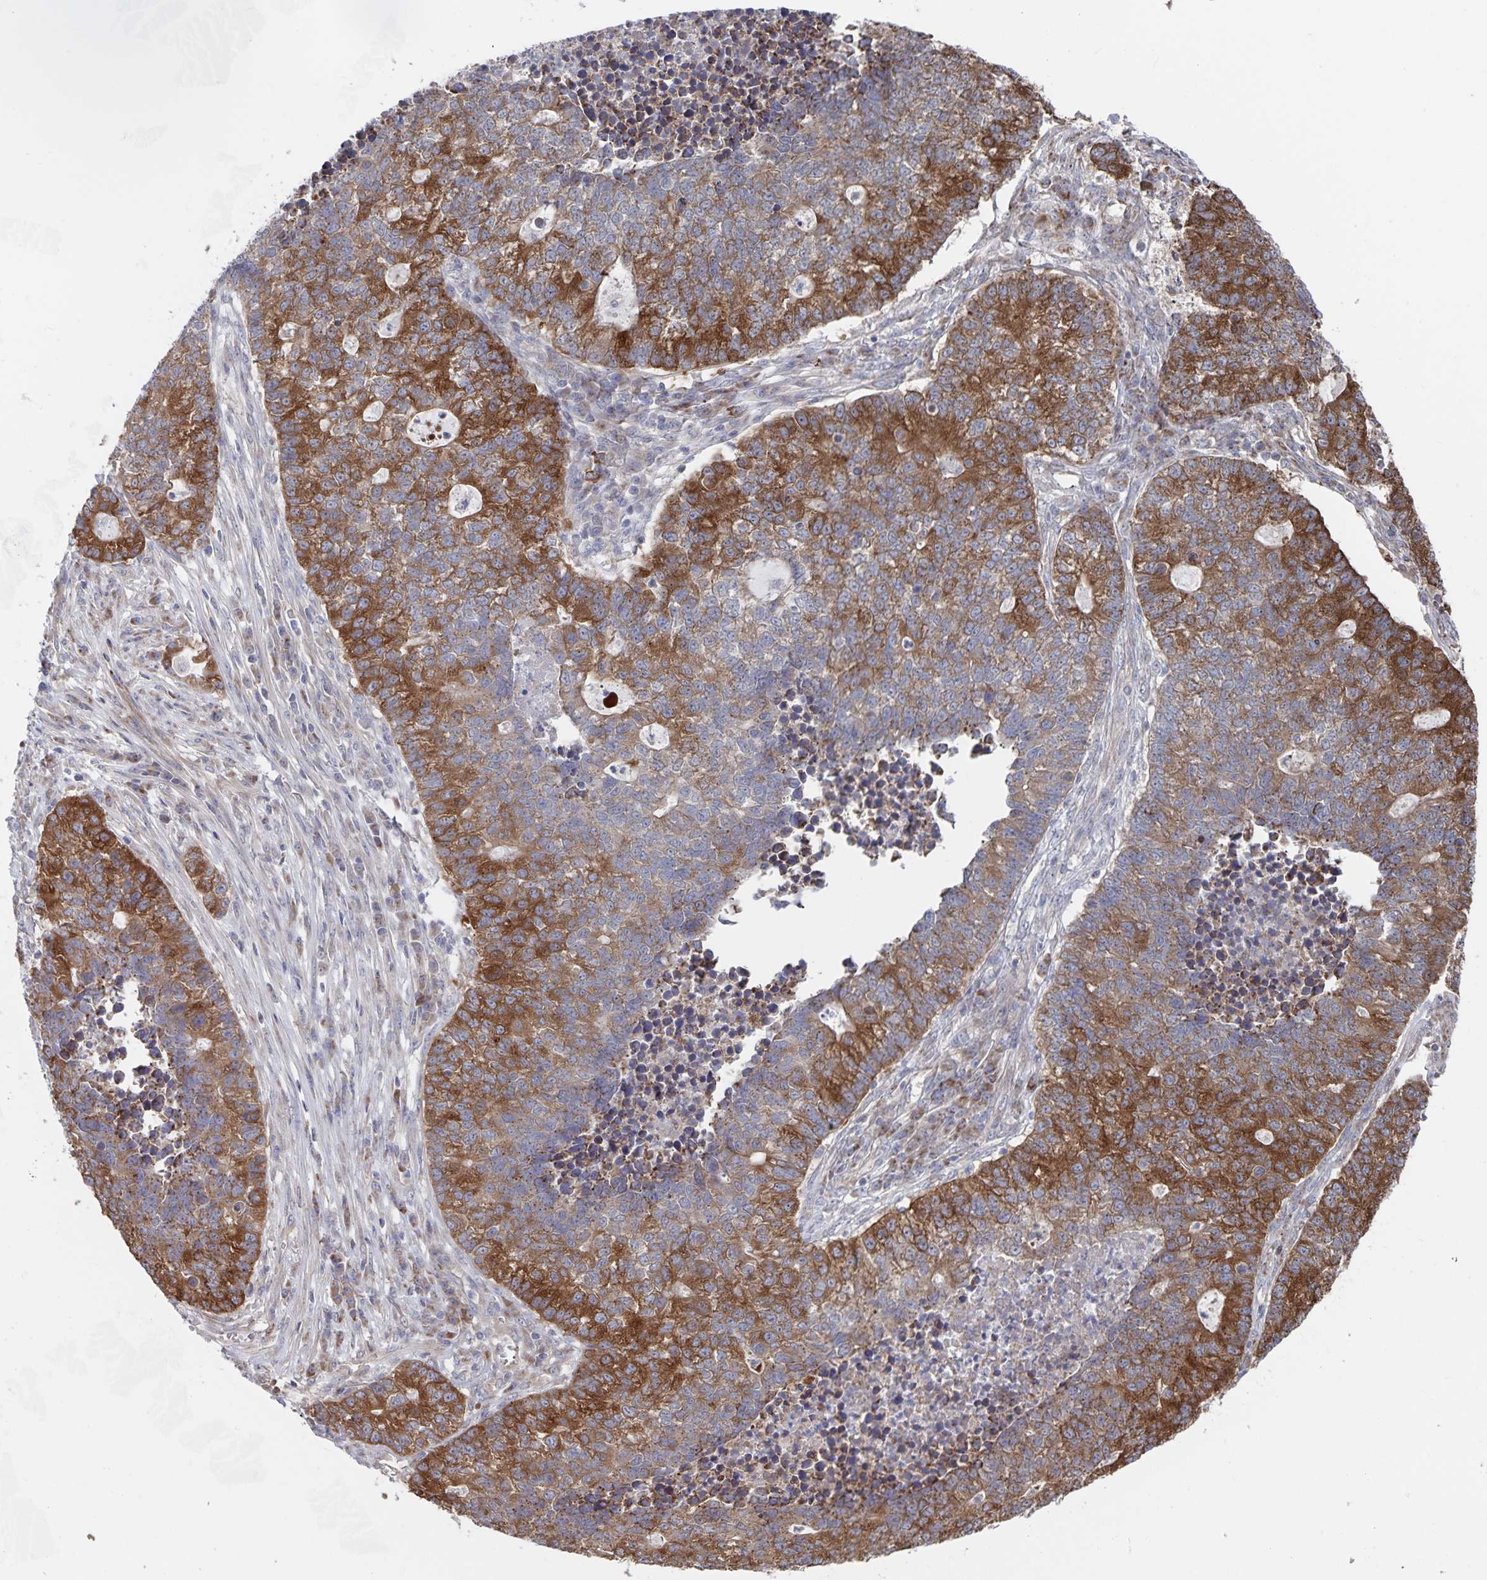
{"staining": {"intensity": "strong", "quantity": "25%-75%", "location": "cytoplasmic/membranous"}, "tissue": "lung cancer", "cell_type": "Tumor cells", "image_type": "cancer", "snomed": [{"axis": "morphology", "description": "Adenocarcinoma, NOS"}, {"axis": "topography", "description": "Lung"}], "caption": "The histopathology image displays immunohistochemical staining of lung adenocarcinoma. There is strong cytoplasmic/membranous expression is seen in approximately 25%-75% of tumor cells.", "gene": "ACACA", "patient": {"sex": "male", "age": 57}}